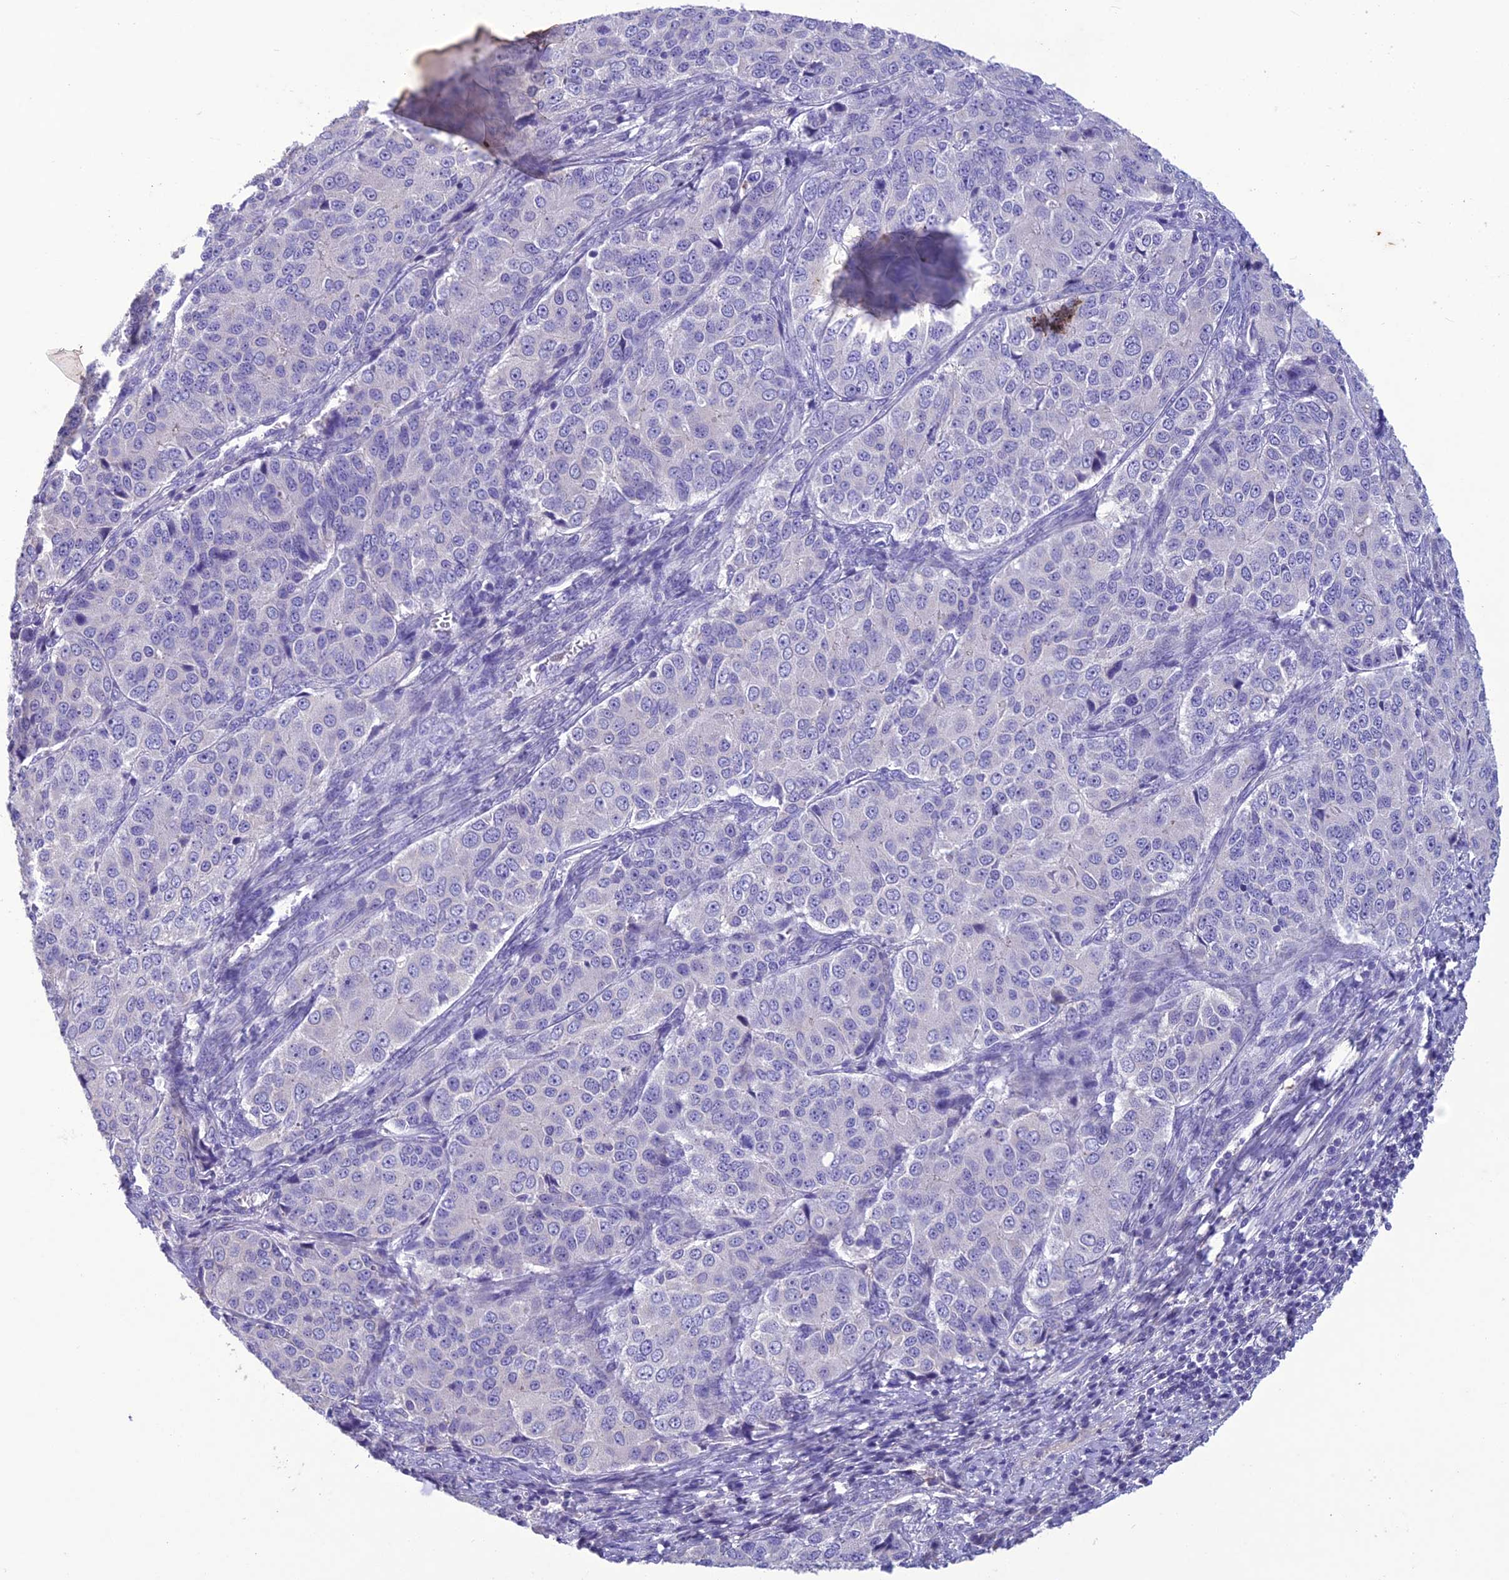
{"staining": {"intensity": "negative", "quantity": "none", "location": "none"}, "tissue": "ovarian cancer", "cell_type": "Tumor cells", "image_type": "cancer", "snomed": [{"axis": "morphology", "description": "Carcinoma, endometroid"}, {"axis": "topography", "description": "Ovary"}], "caption": "The image displays no staining of tumor cells in ovarian endometroid carcinoma.", "gene": "IFT172", "patient": {"sex": "female", "age": 51}}